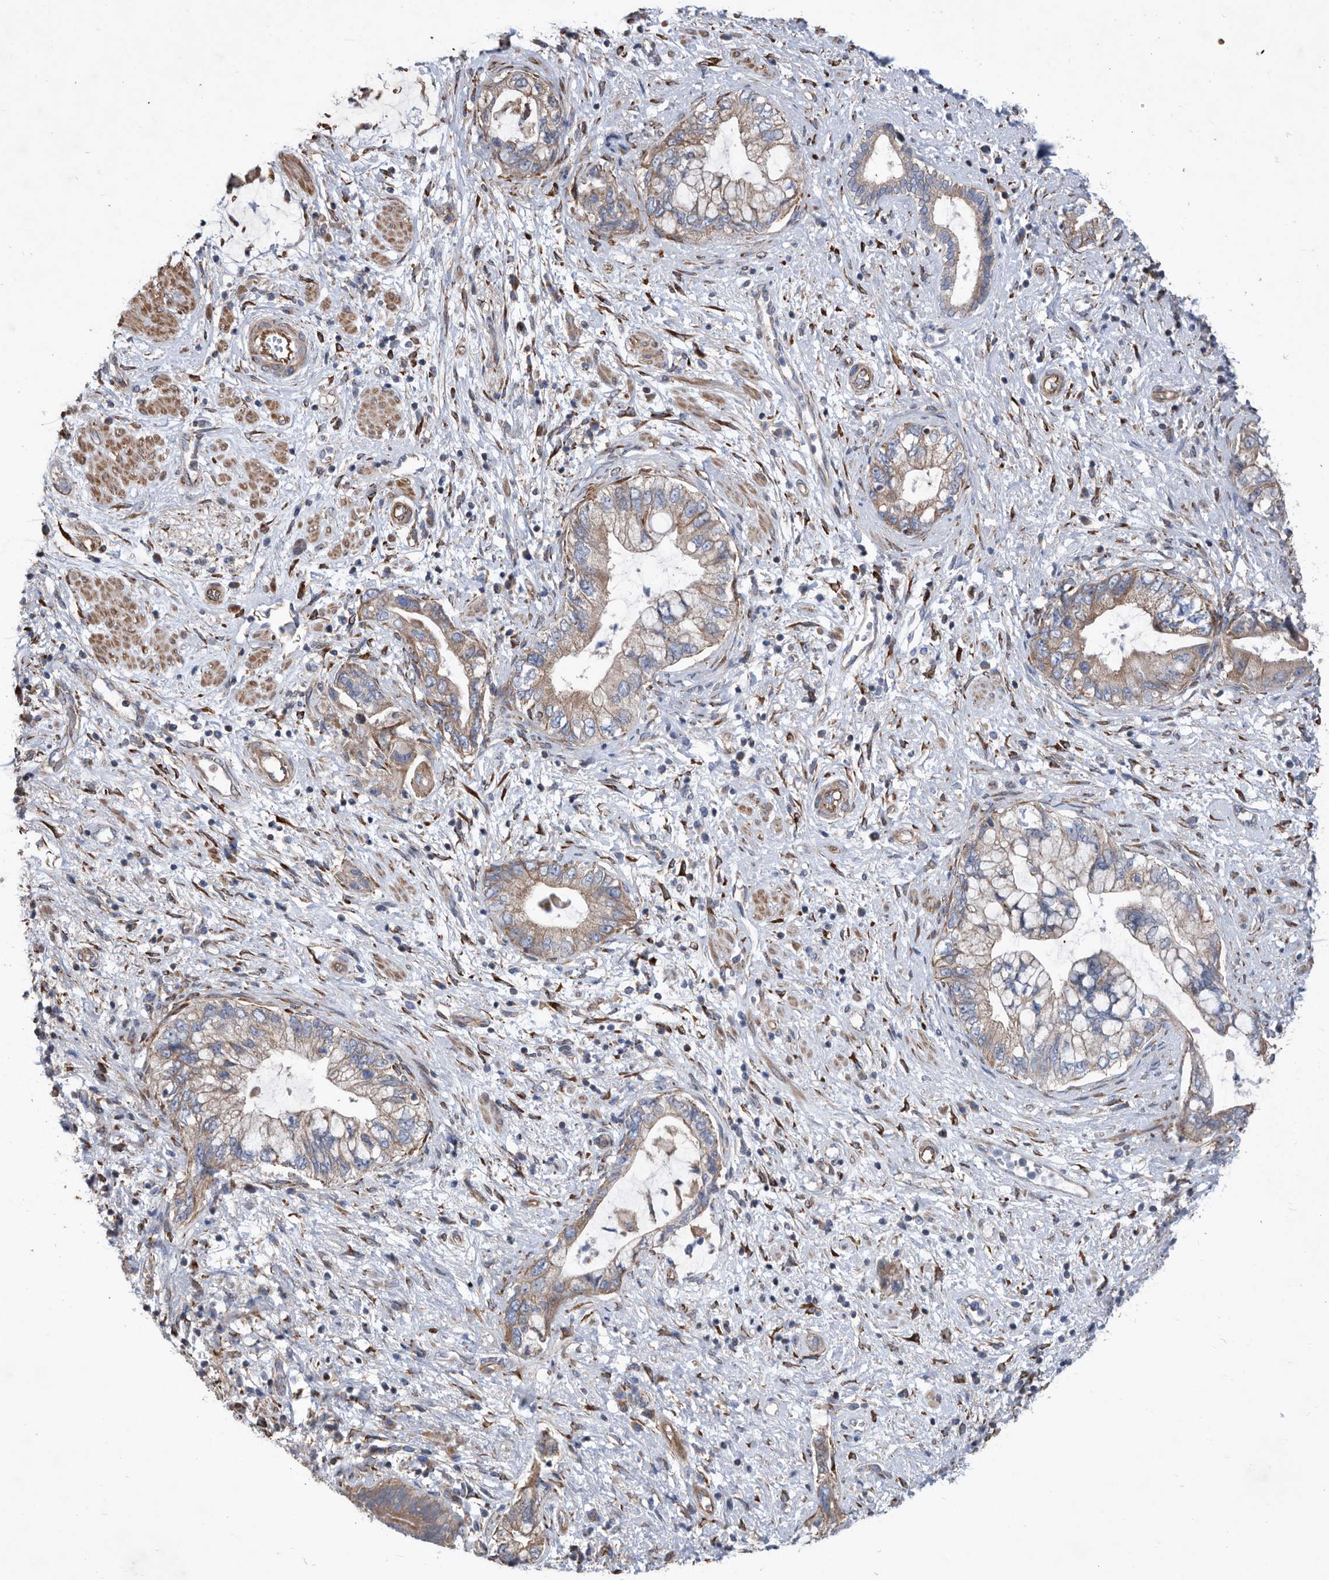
{"staining": {"intensity": "weak", "quantity": ">75%", "location": "cytoplasmic/membranous"}, "tissue": "pancreatic cancer", "cell_type": "Tumor cells", "image_type": "cancer", "snomed": [{"axis": "morphology", "description": "Adenocarcinoma, NOS"}, {"axis": "topography", "description": "Pancreas"}], "caption": "There is low levels of weak cytoplasmic/membranous expression in tumor cells of pancreatic adenocarcinoma, as demonstrated by immunohistochemical staining (brown color).", "gene": "ATP13A3", "patient": {"sex": "female", "age": 73}}